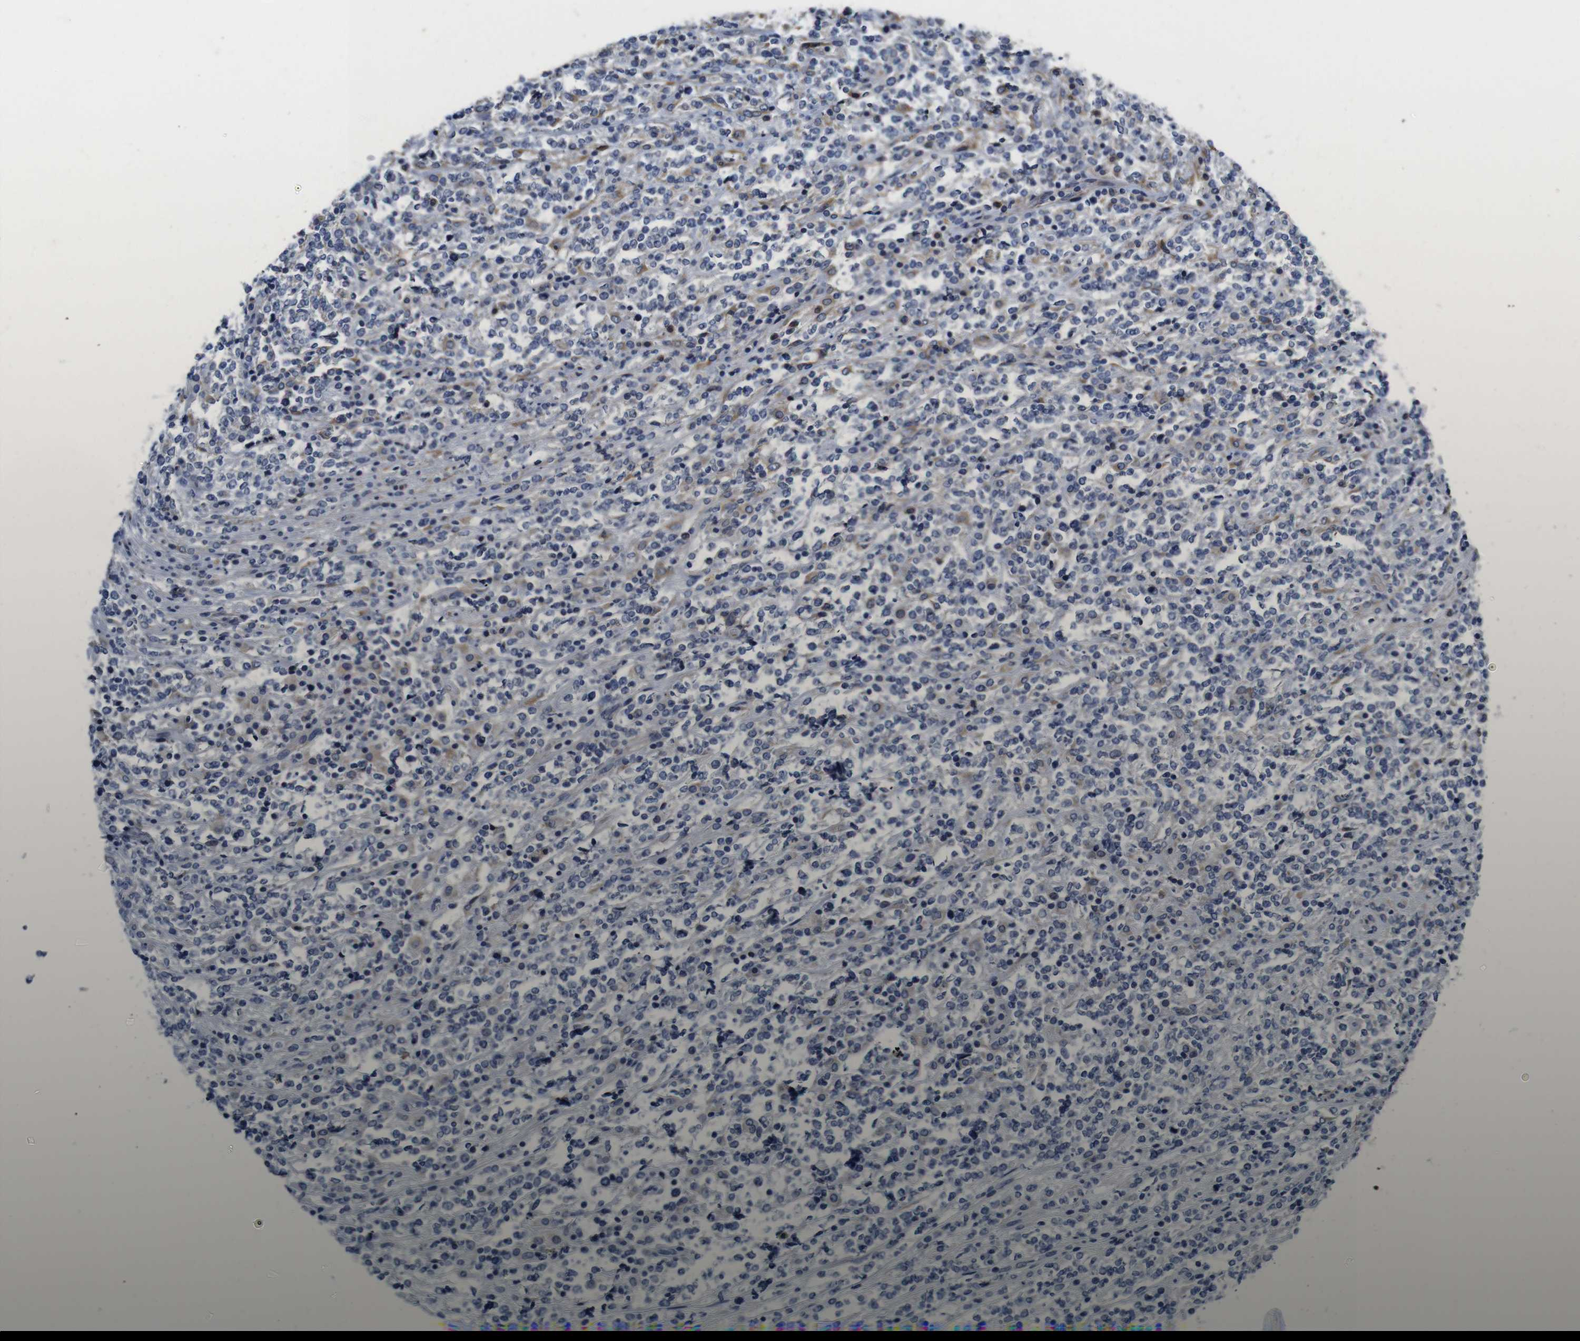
{"staining": {"intensity": "negative", "quantity": "none", "location": "none"}, "tissue": "lymphoma", "cell_type": "Tumor cells", "image_type": "cancer", "snomed": [{"axis": "morphology", "description": "Malignant lymphoma, non-Hodgkin's type, High grade"}, {"axis": "topography", "description": "Soft tissue"}], "caption": "Tumor cells are negative for protein expression in human high-grade malignant lymphoma, non-Hodgkin's type. The staining was performed using DAB to visualize the protein expression in brown, while the nuclei were stained in blue with hematoxylin (Magnification: 20x).", "gene": "MARCHF7", "patient": {"sex": "male", "age": 18}}